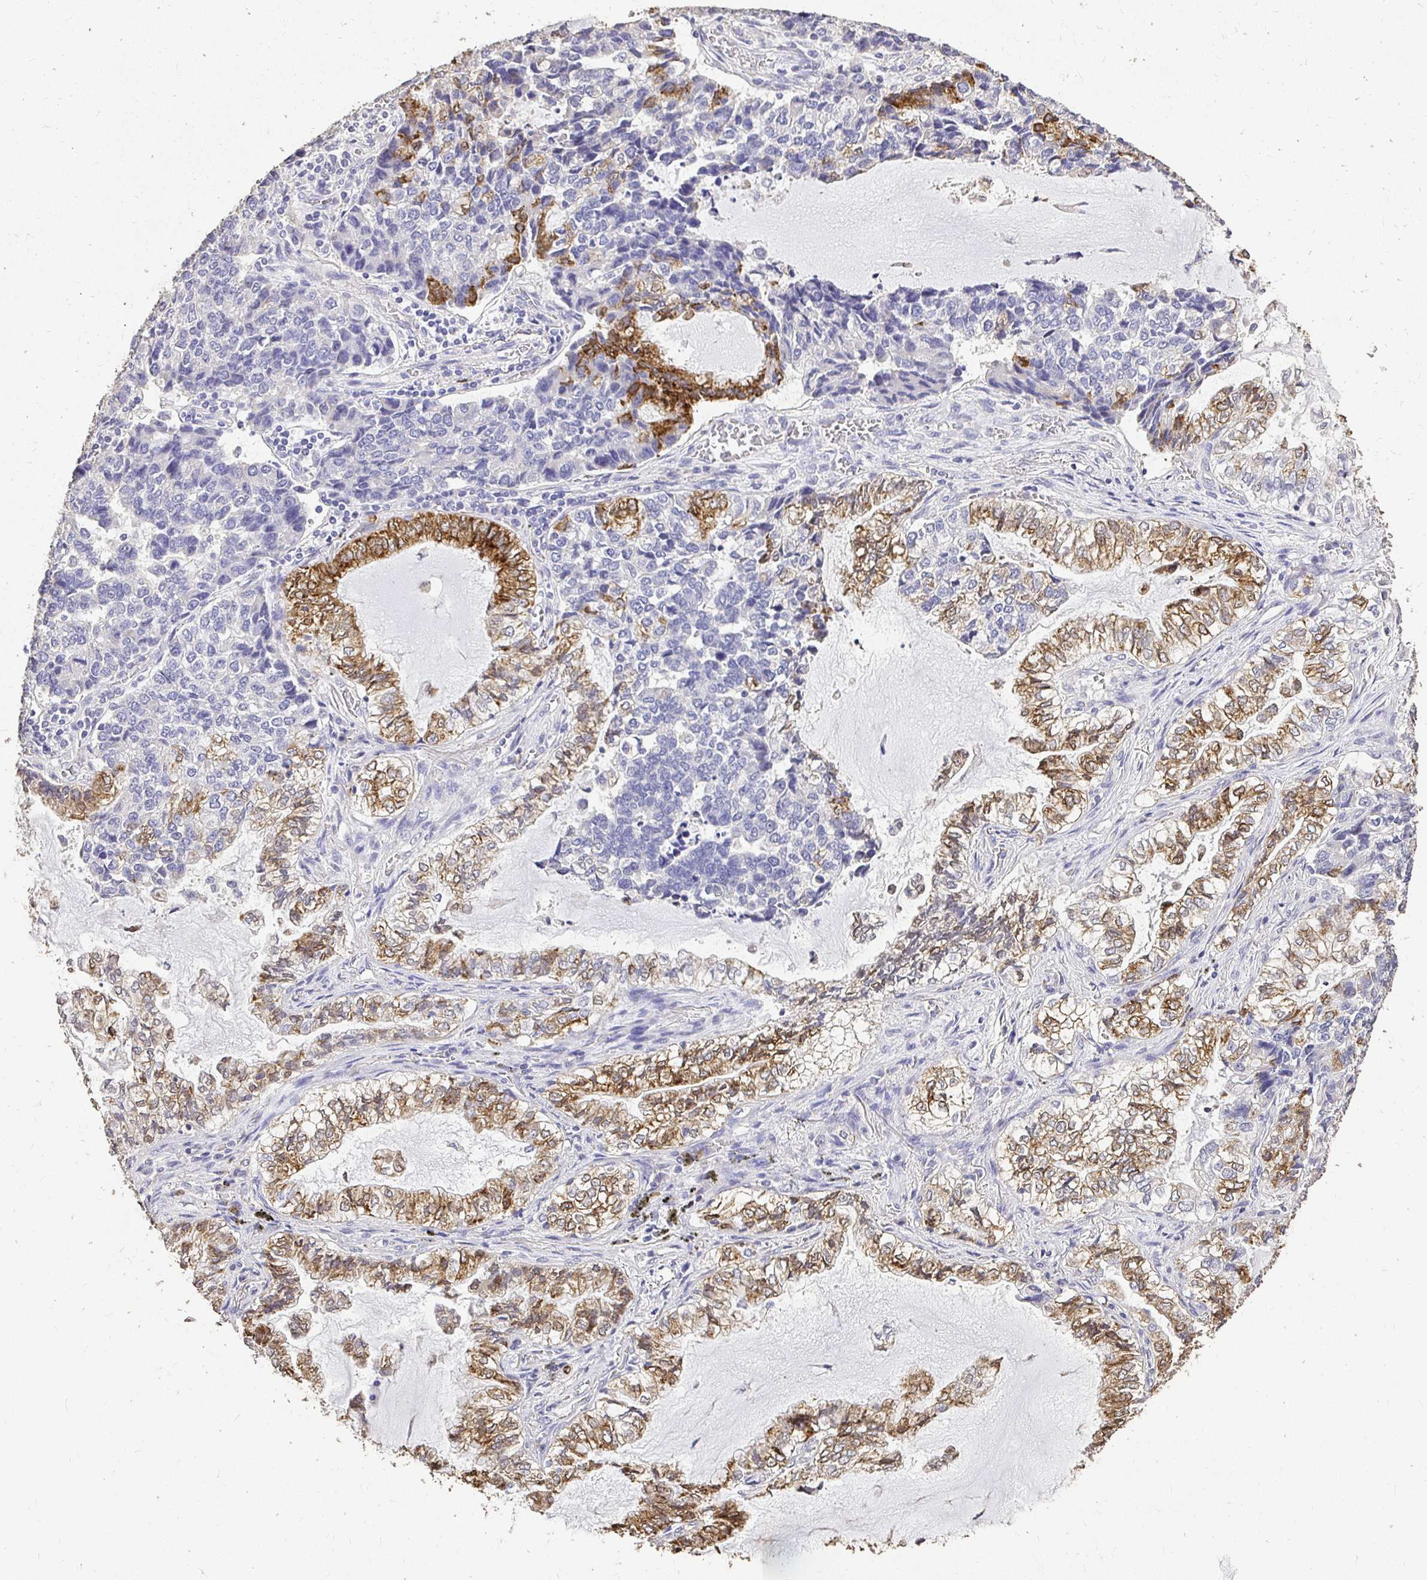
{"staining": {"intensity": "negative", "quantity": "none", "location": "none"}, "tissue": "lung cancer", "cell_type": "Tumor cells", "image_type": "cancer", "snomed": [{"axis": "morphology", "description": "Adenocarcinoma, NOS"}, {"axis": "topography", "description": "Lymph node"}, {"axis": "topography", "description": "Lung"}], "caption": "This is an IHC micrograph of human lung cancer. There is no positivity in tumor cells.", "gene": "UGT1A6", "patient": {"sex": "male", "age": 66}}